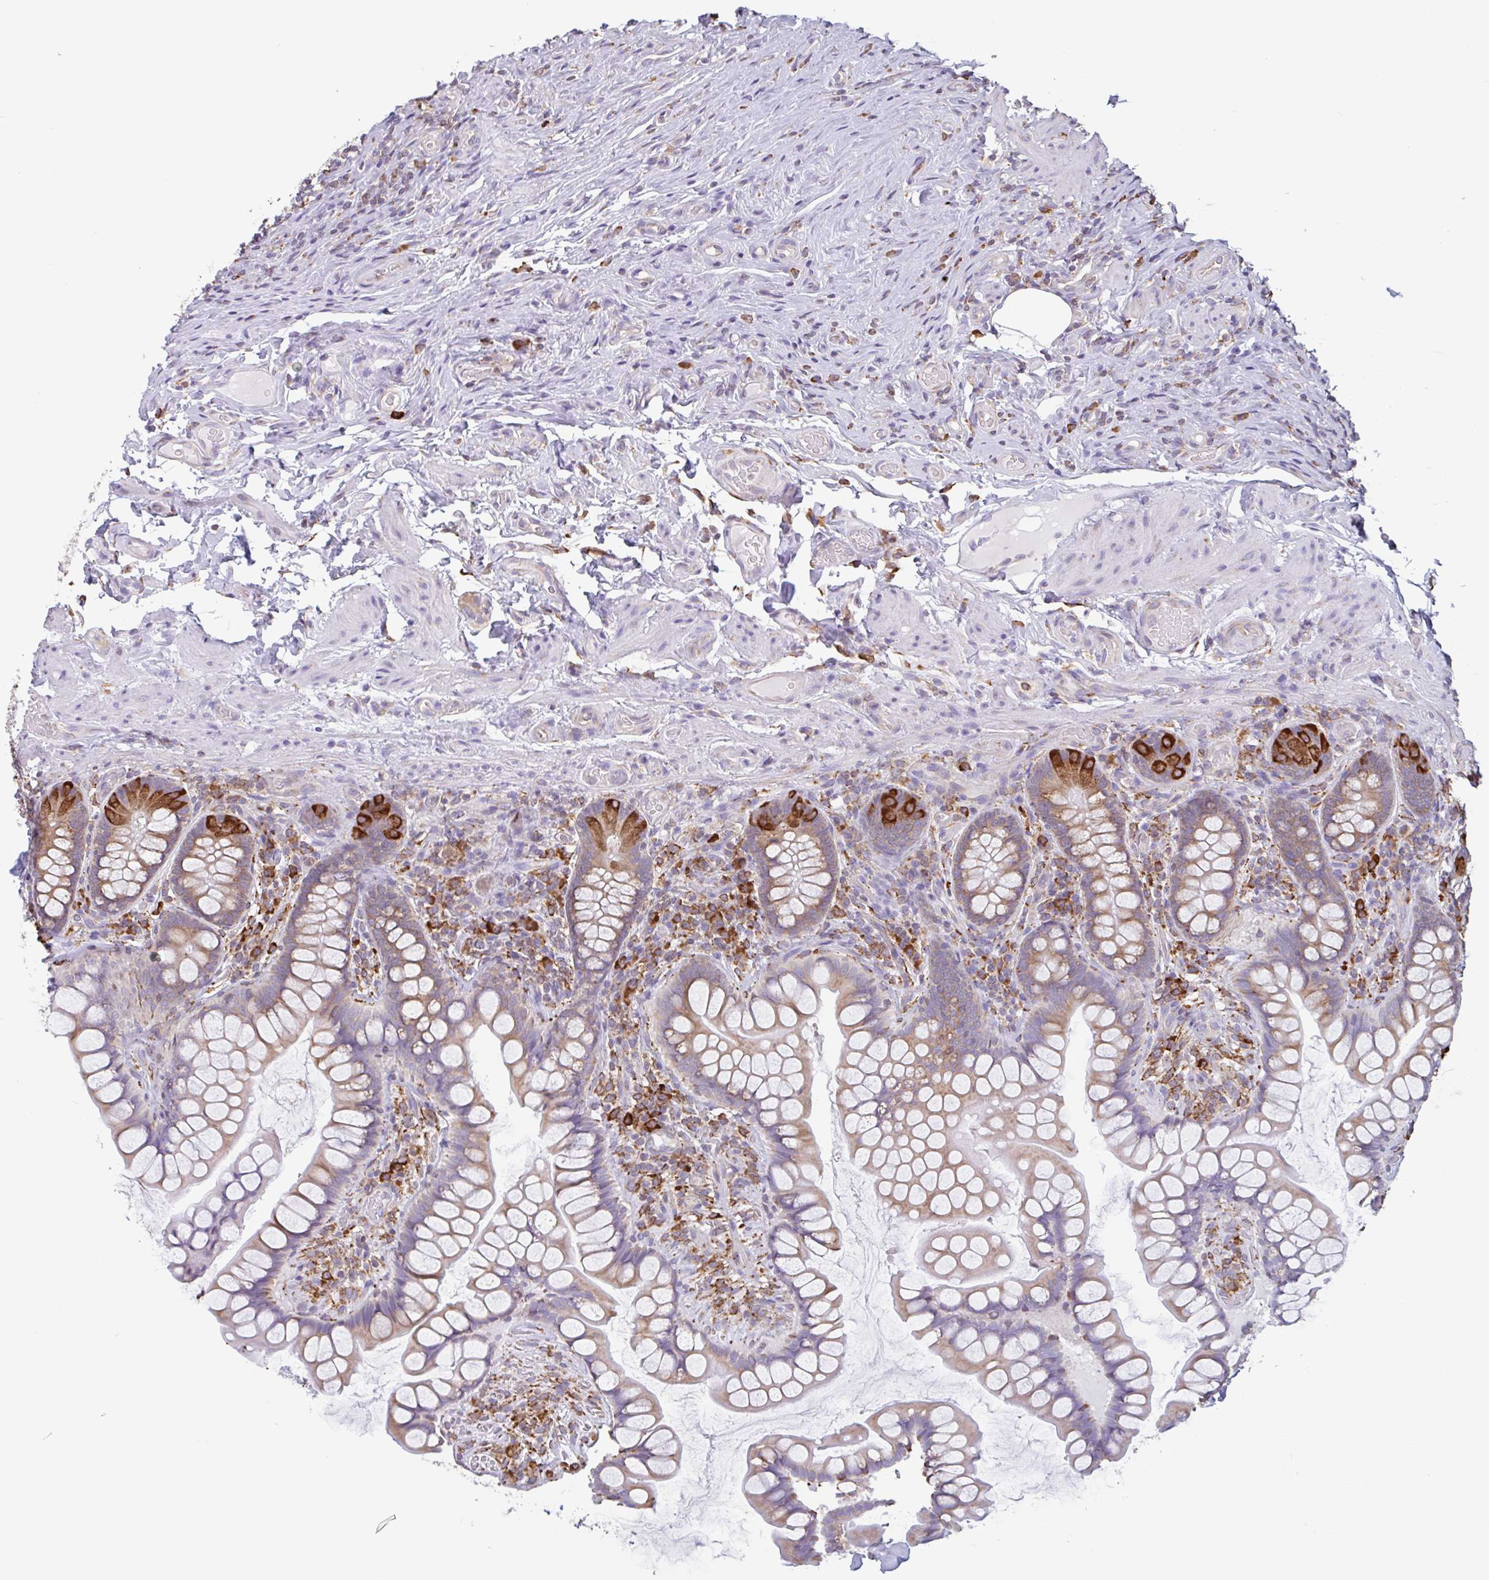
{"staining": {"intensity": "strong", "quantity": "25%-75%", "location": "cytoplasmic/membranous"}, "tissue": "small intestine", "cell_type": "Glandular cells", "image_type": "normal", "snomed": [{"axis": "morphology", "description": "Normal tissue, NOS"}, {"axis": "topography", "description": "Small intestine"}], "caption": "The image shows staining of benign small intestine, revealing strong cytoplasmic/membranous protein expression (brown color) within glandular cells. Using DAB (3,3'-diaminobenzidine) (brown) and hematoxylin (blue) stains, captured at high magnification using brightfield microscopy.", "gene": "DOK4", "patient": {"sex": "male", "age": 70}}